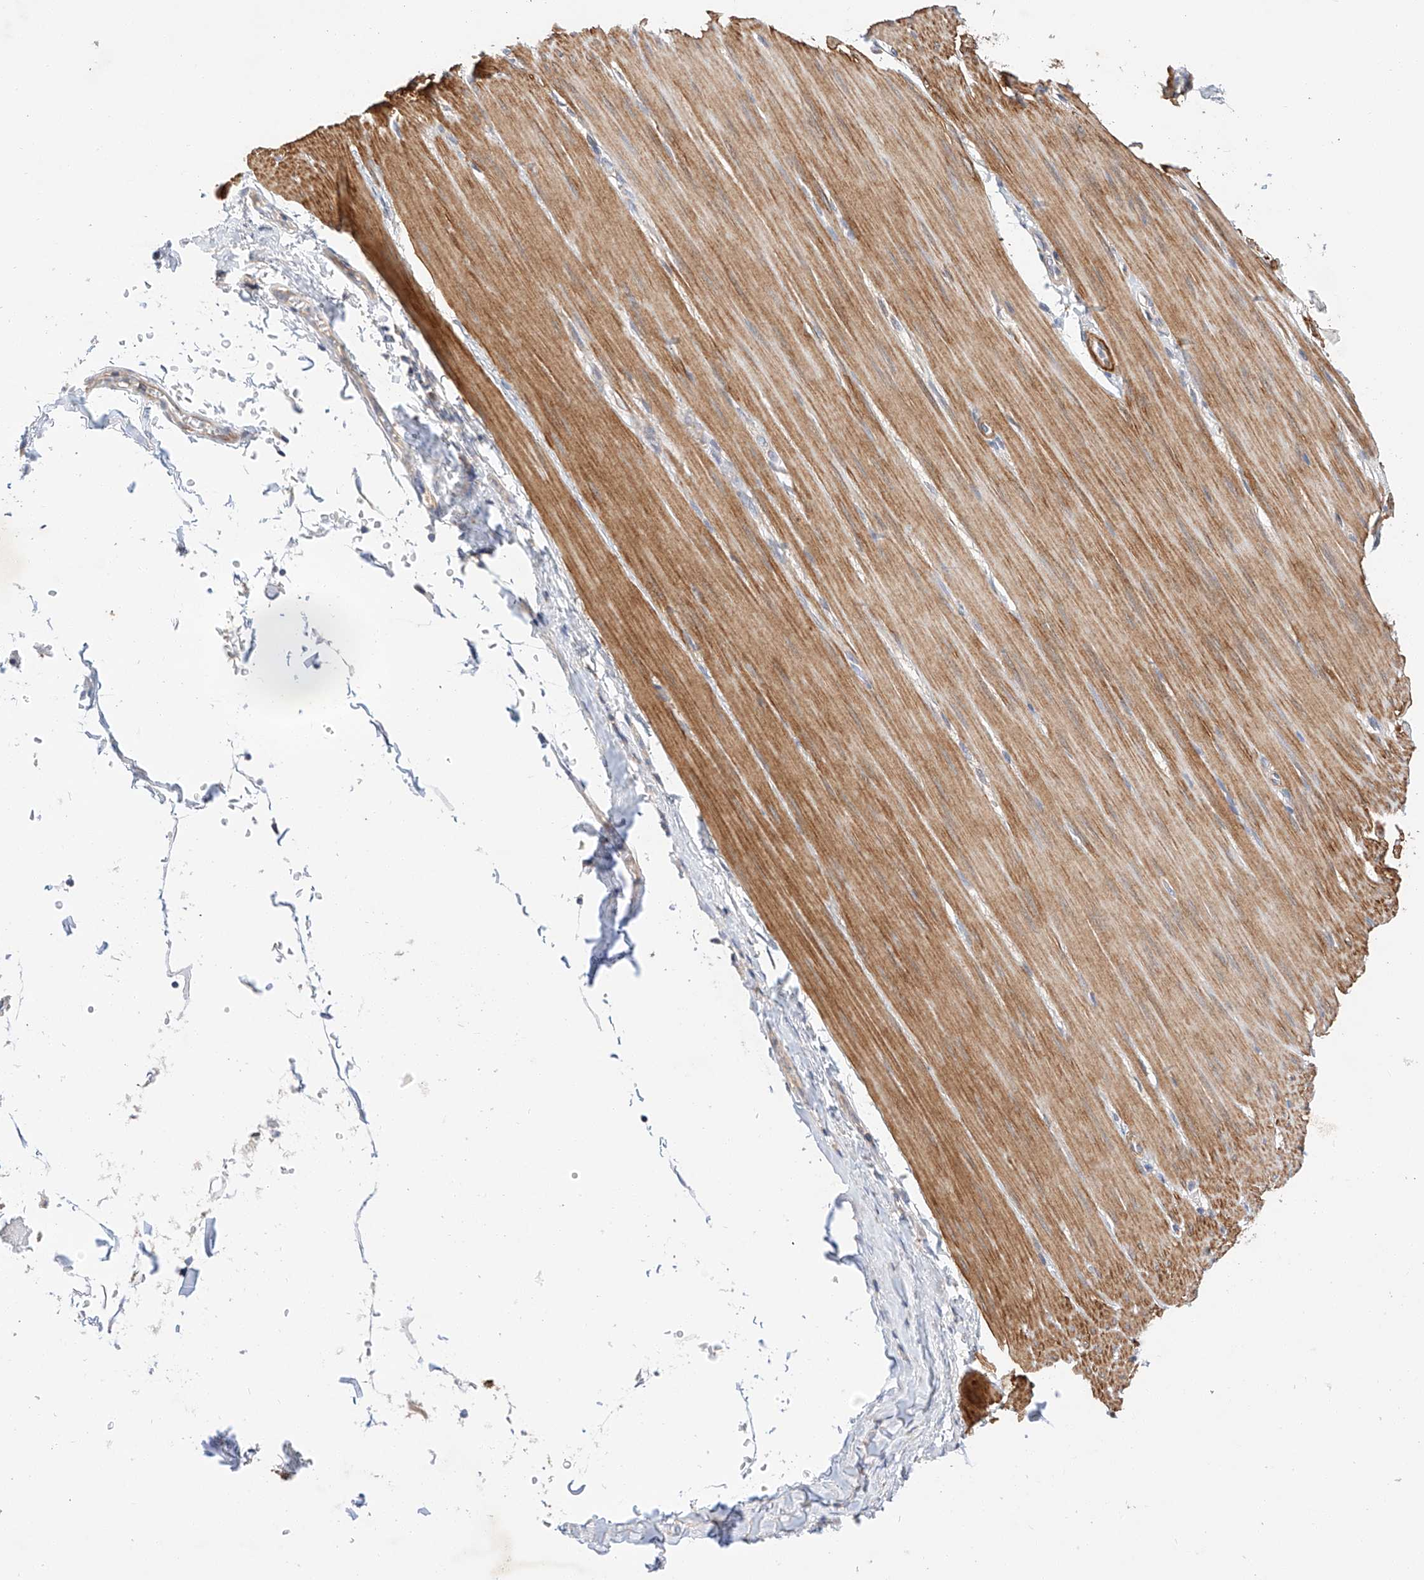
{"staining": {"intensity": "moderate", "quantity": ">75%", "location": "cytoplasmic/membranous"}, "tissue": "smooth muscle", "cell_type": "Smooth muscle cells", "image_type": "normal", "snomed": [{"axis": "morphology", "description": "Normal tissue, NOS"}, {"axis": "morphology", "description": "Adenocarcinoma, NOS"}, {"axis": "topography", "description": "Colon"}, {"axis": "topography", "description": "Peripheral nerve tissue"}], "caption": "Human smooth muscle stained for a protein (brown) reveals moderate cytoplasmic/membranous positive staining in approximately >75% of smooth muscle cells.", "gene": "C6orf118", "patient": {"sex": "male", "age": 14}}